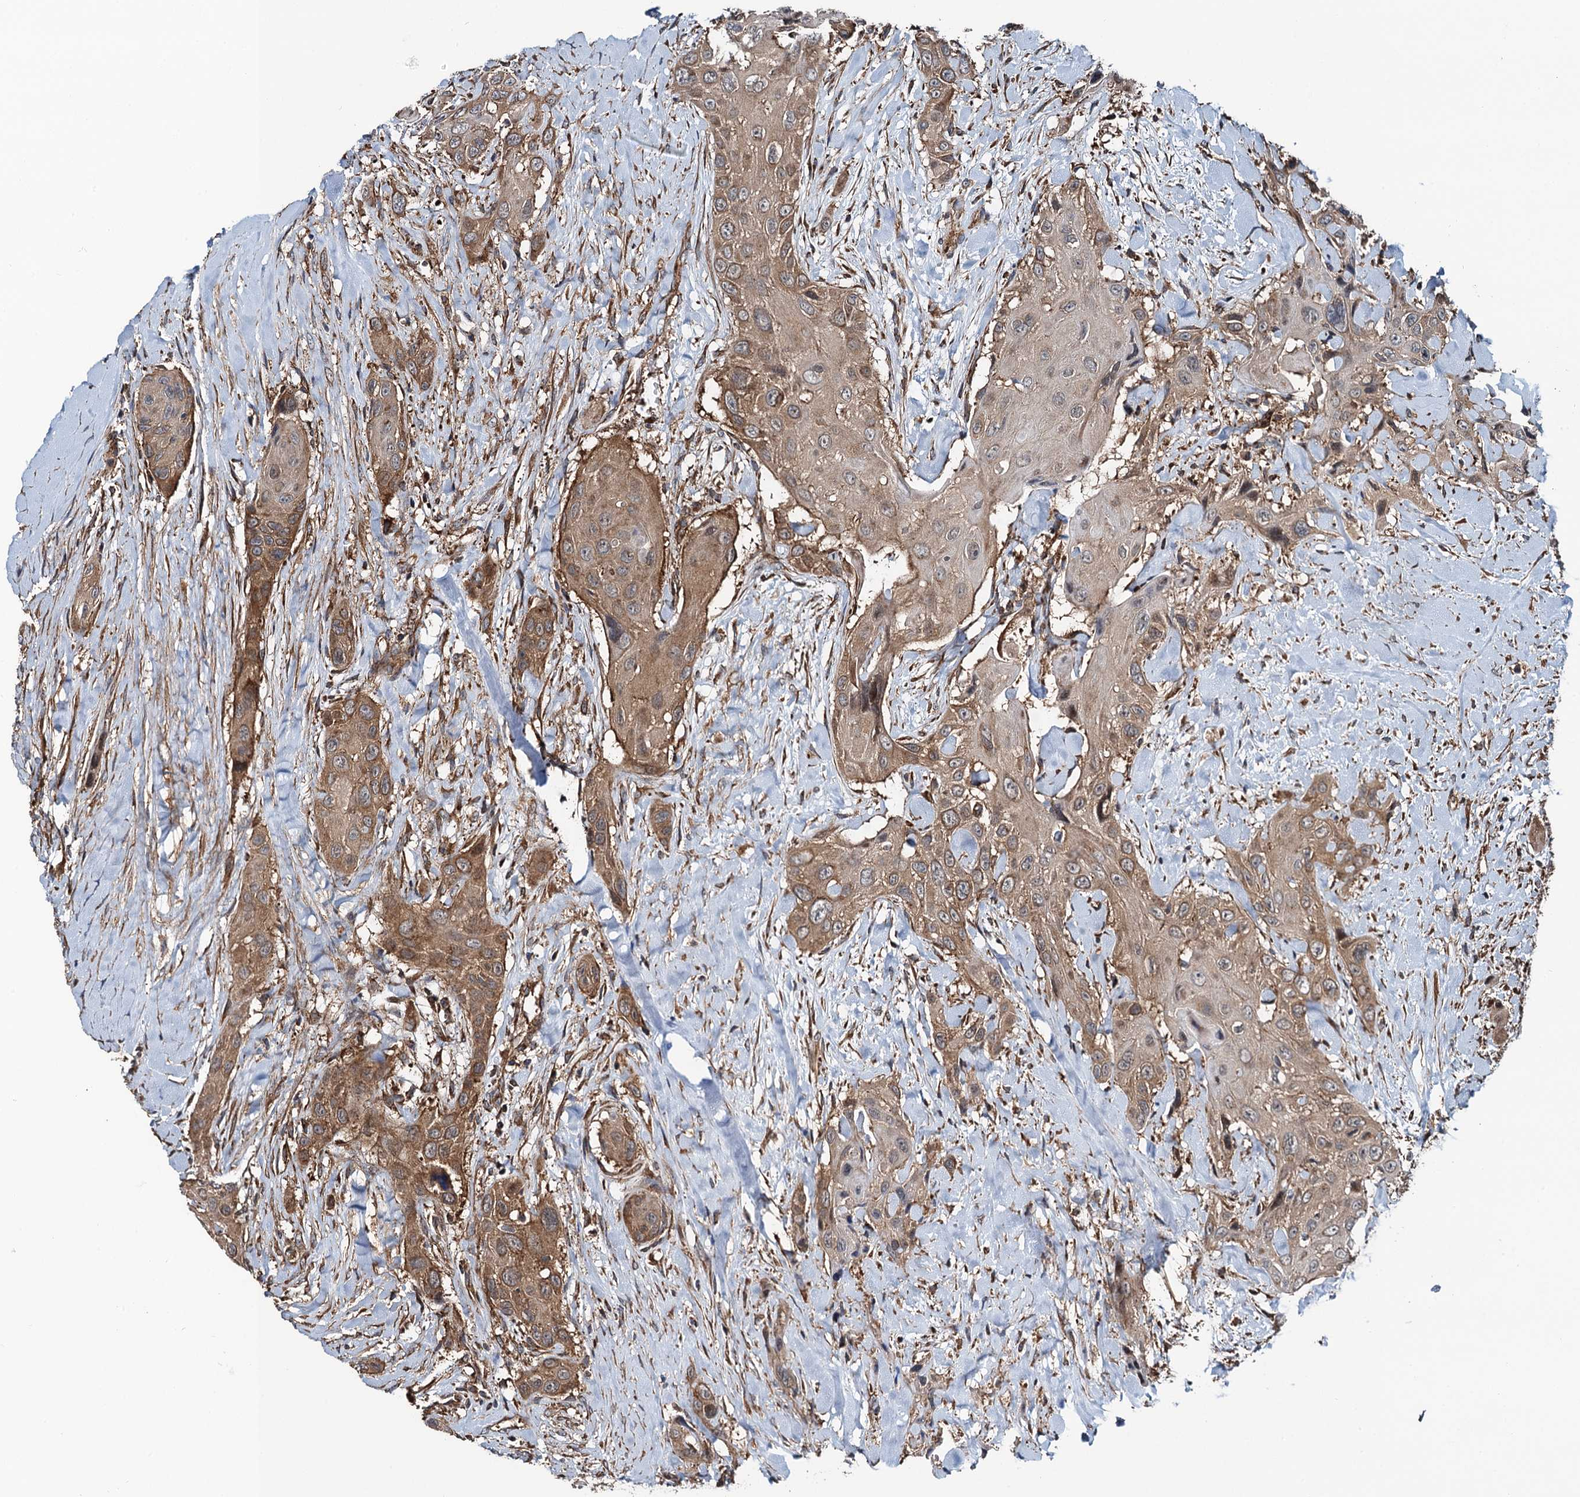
{"staining": {"intensity": "moderate", "quantity": ">75%", "location": "cytoplasmic/membranous"}, "tissue": "head and neck cancer", "cell_type": "Tumor cells", "image_type": "cancer", "snomed": [{"axis": "morphology", "description": "Squamous cell carcinoma, NOS"}, {"axis": "topography", "description": "Head-Neck"}], "caption": "The immunohistochemical stain shows moderate cytoplasmic/membranous expression in tumor cells of head and neck cancer (squamous cell carcinoma) tissue.", "gene": "NEK1", "patient": {"sex": "male", "age": 81}}